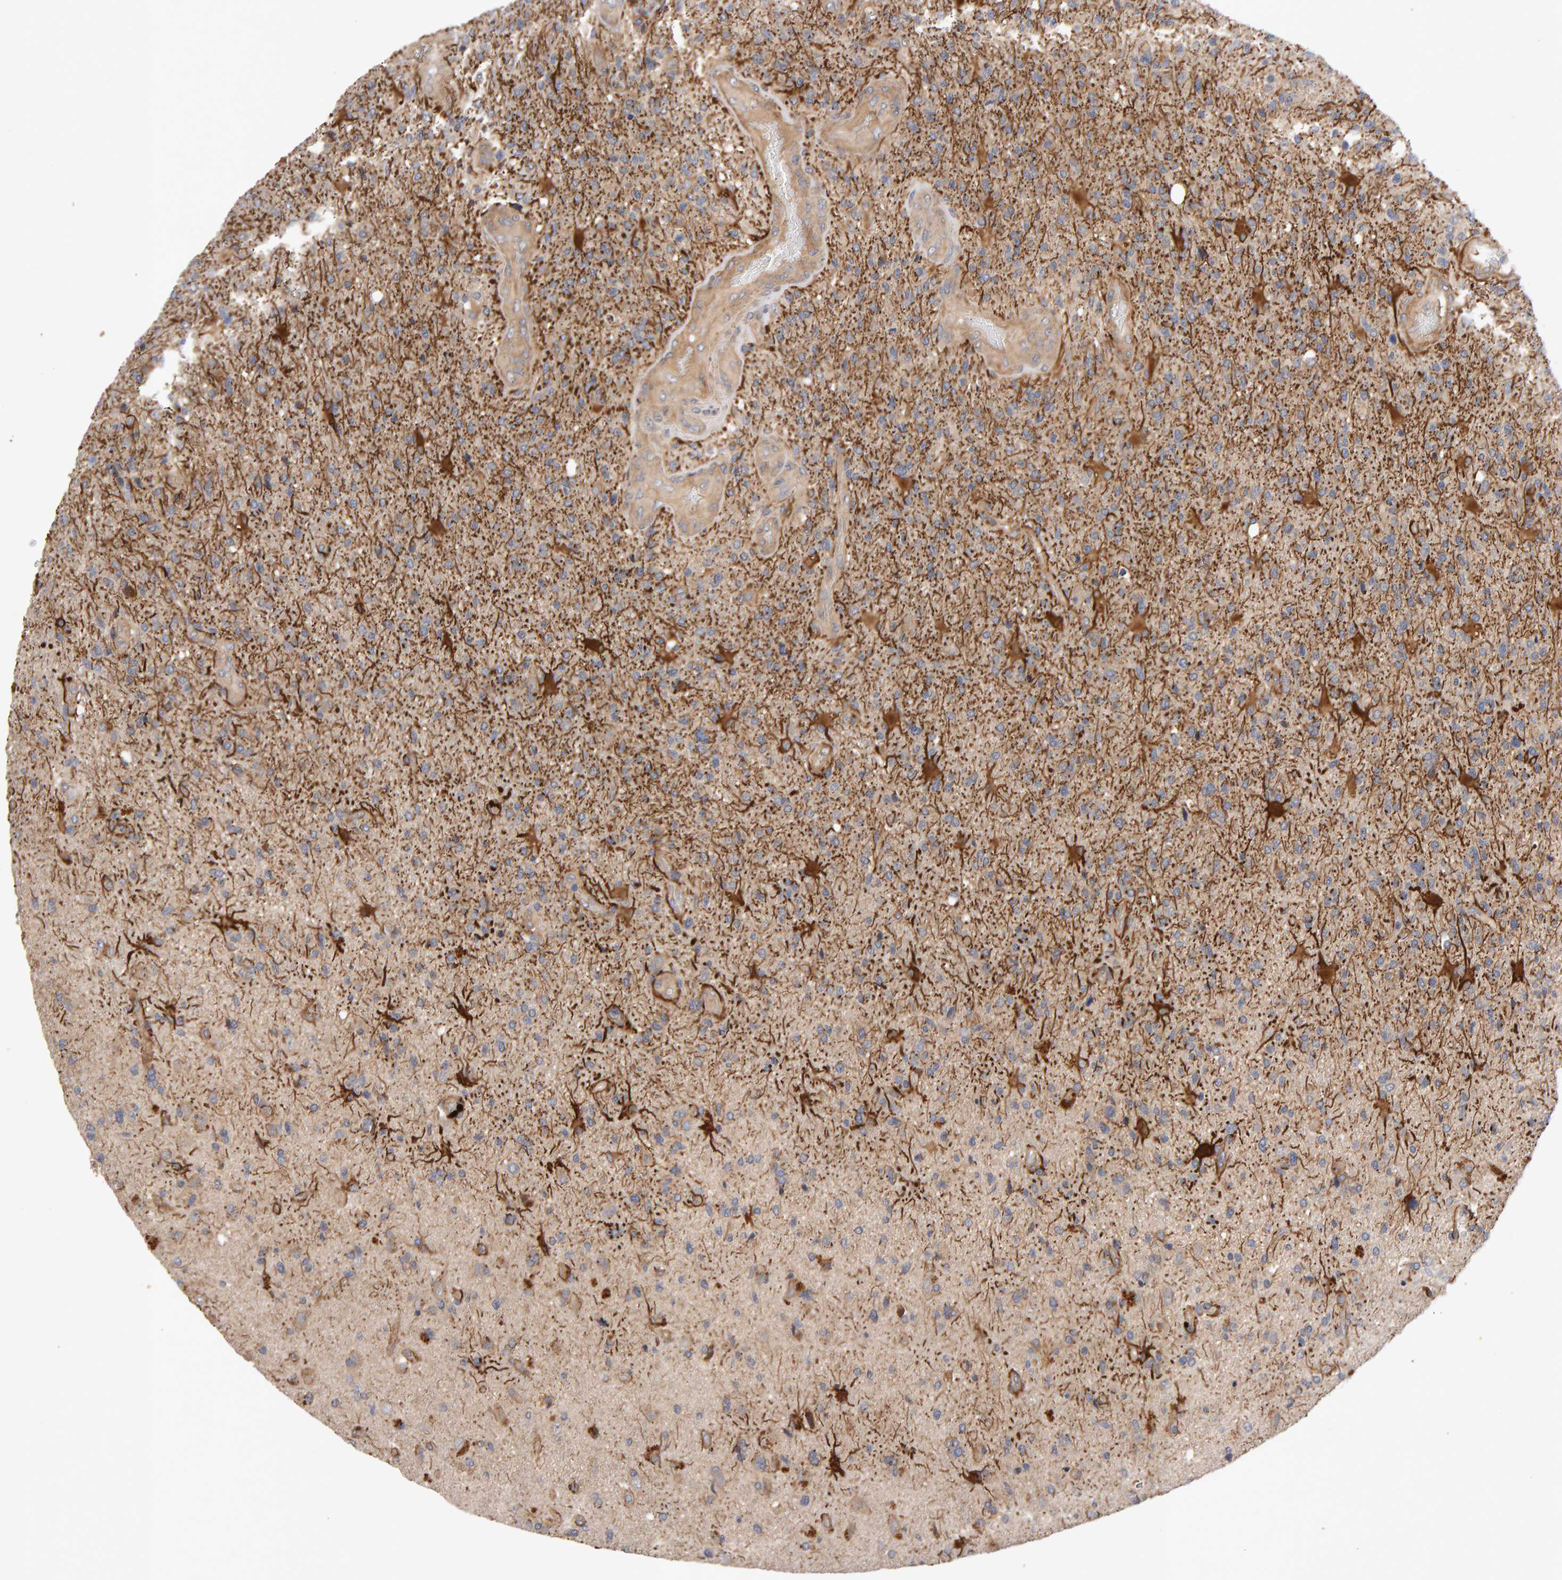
{"staining": {"intensity": "weak", "quantity": ">75%", "location": "cytoplasmic/membranous"}, "tissue": "glioma", "cell_type": "Tumor cells", "image_type": "cancer", "snomed": [{"axis": "morphology", "description": "Glioma, malignant, High grade"}, {"axis": "topography", "description": "Brain"}], "caption": "The photomicrograph shows staining of malignant glioma (high-grade), revealing weak cytoplasmic/membranous protein expression (brown color) within tumor cells. The protein is shown in brown color, while the nuclei are stained blue.", "gene": "RNF19A", "patient": {"sex": "male", "age": 72}}